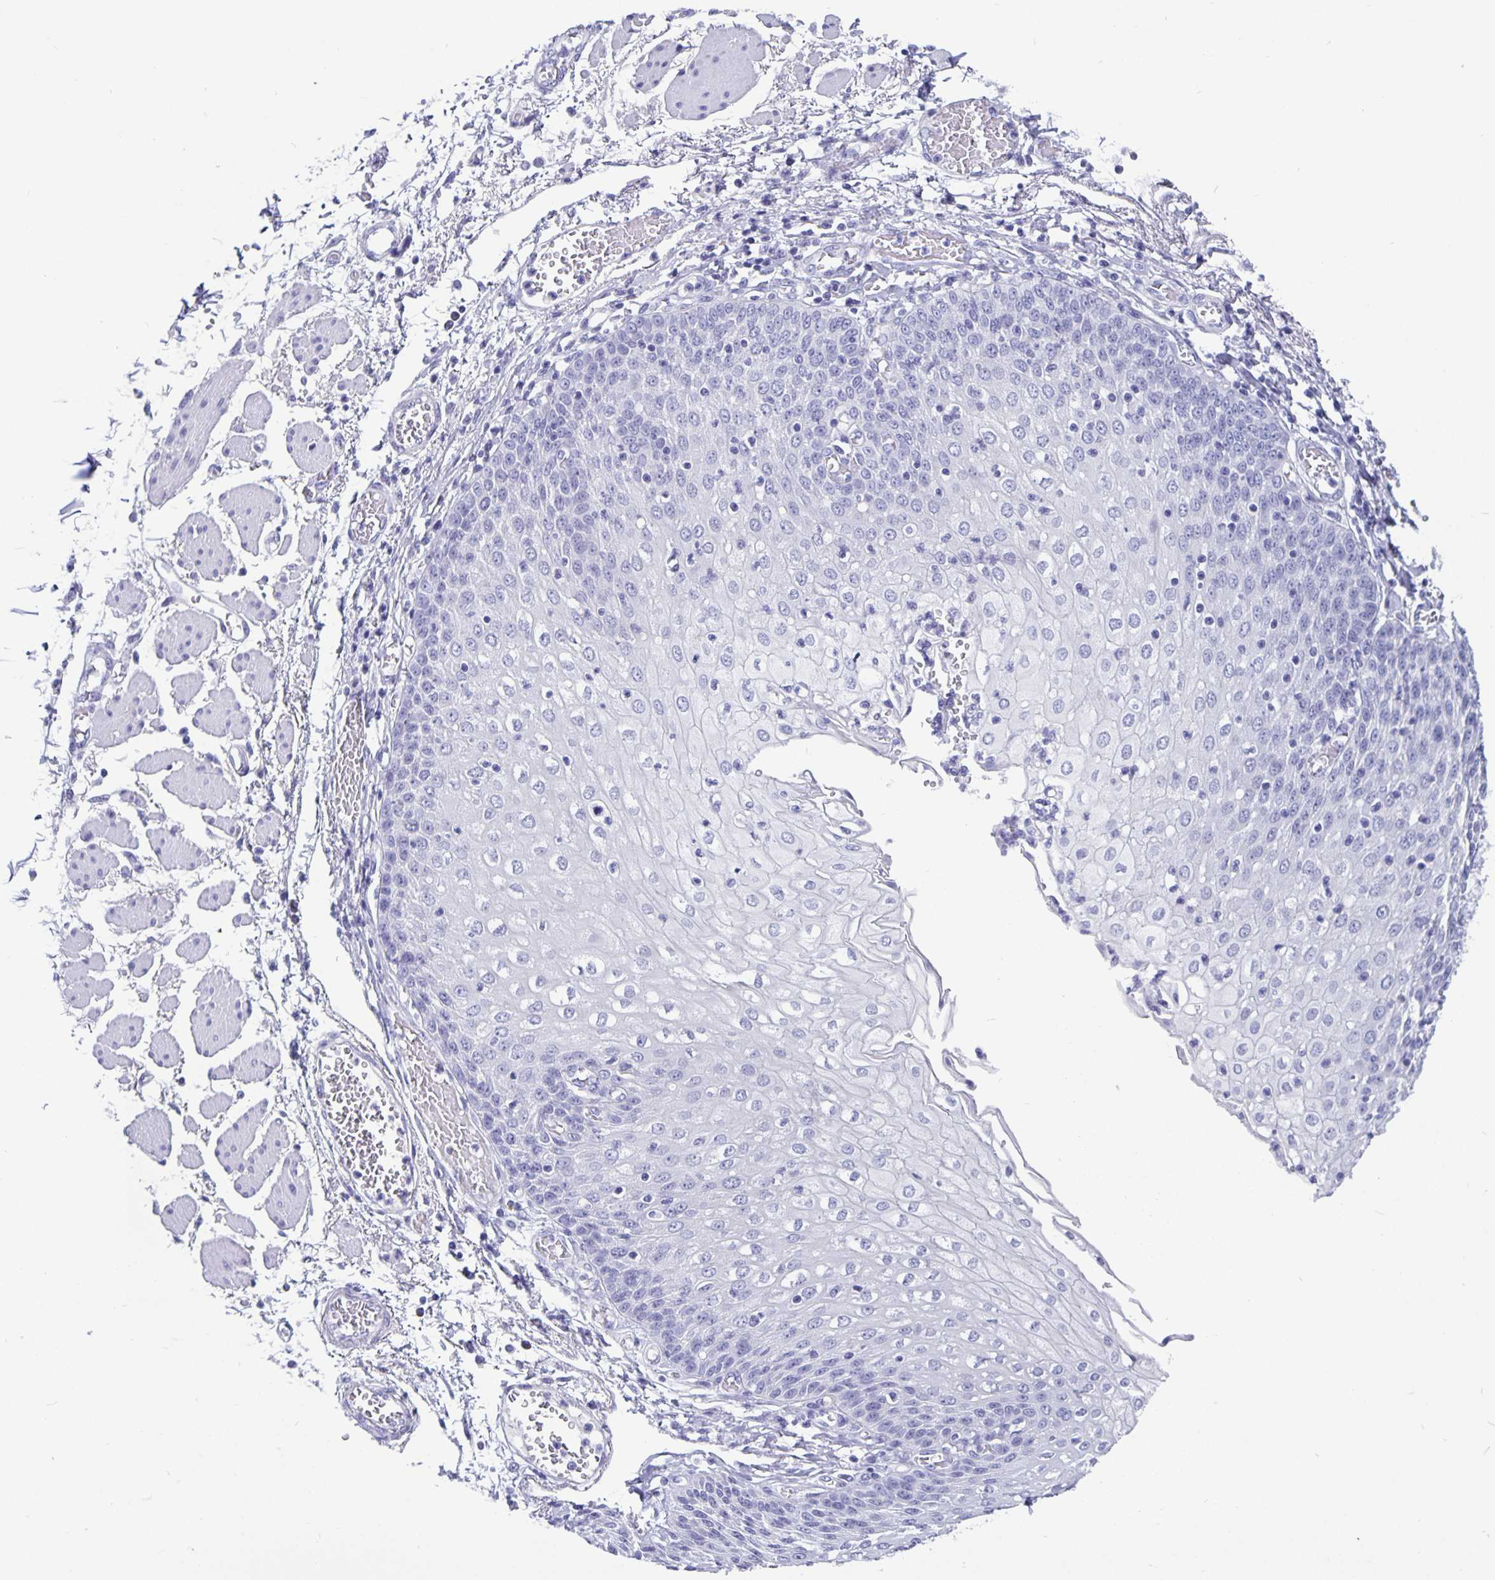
{"staining": {"intensity": "negative", "quantity": "none", "location": "none"}, "tissue": "esophagus", "cell_type": "Squamous epithelial cells", "image_type": "normal", "snomed": [{"axis": "morphology", "description": "Normal tissue, NOS"}, {"axis": "morphology", "description": "Adenocarcinoma, NOS"}, {"axis": "topography", "description": "Esophagus"}], "caption": "This is an IHC histopathology image of benign esophagus. There is no positivity in squamous epithelial cells.", "gene": "ODF3B", "patient": {"sex": "male", "age": 81}}